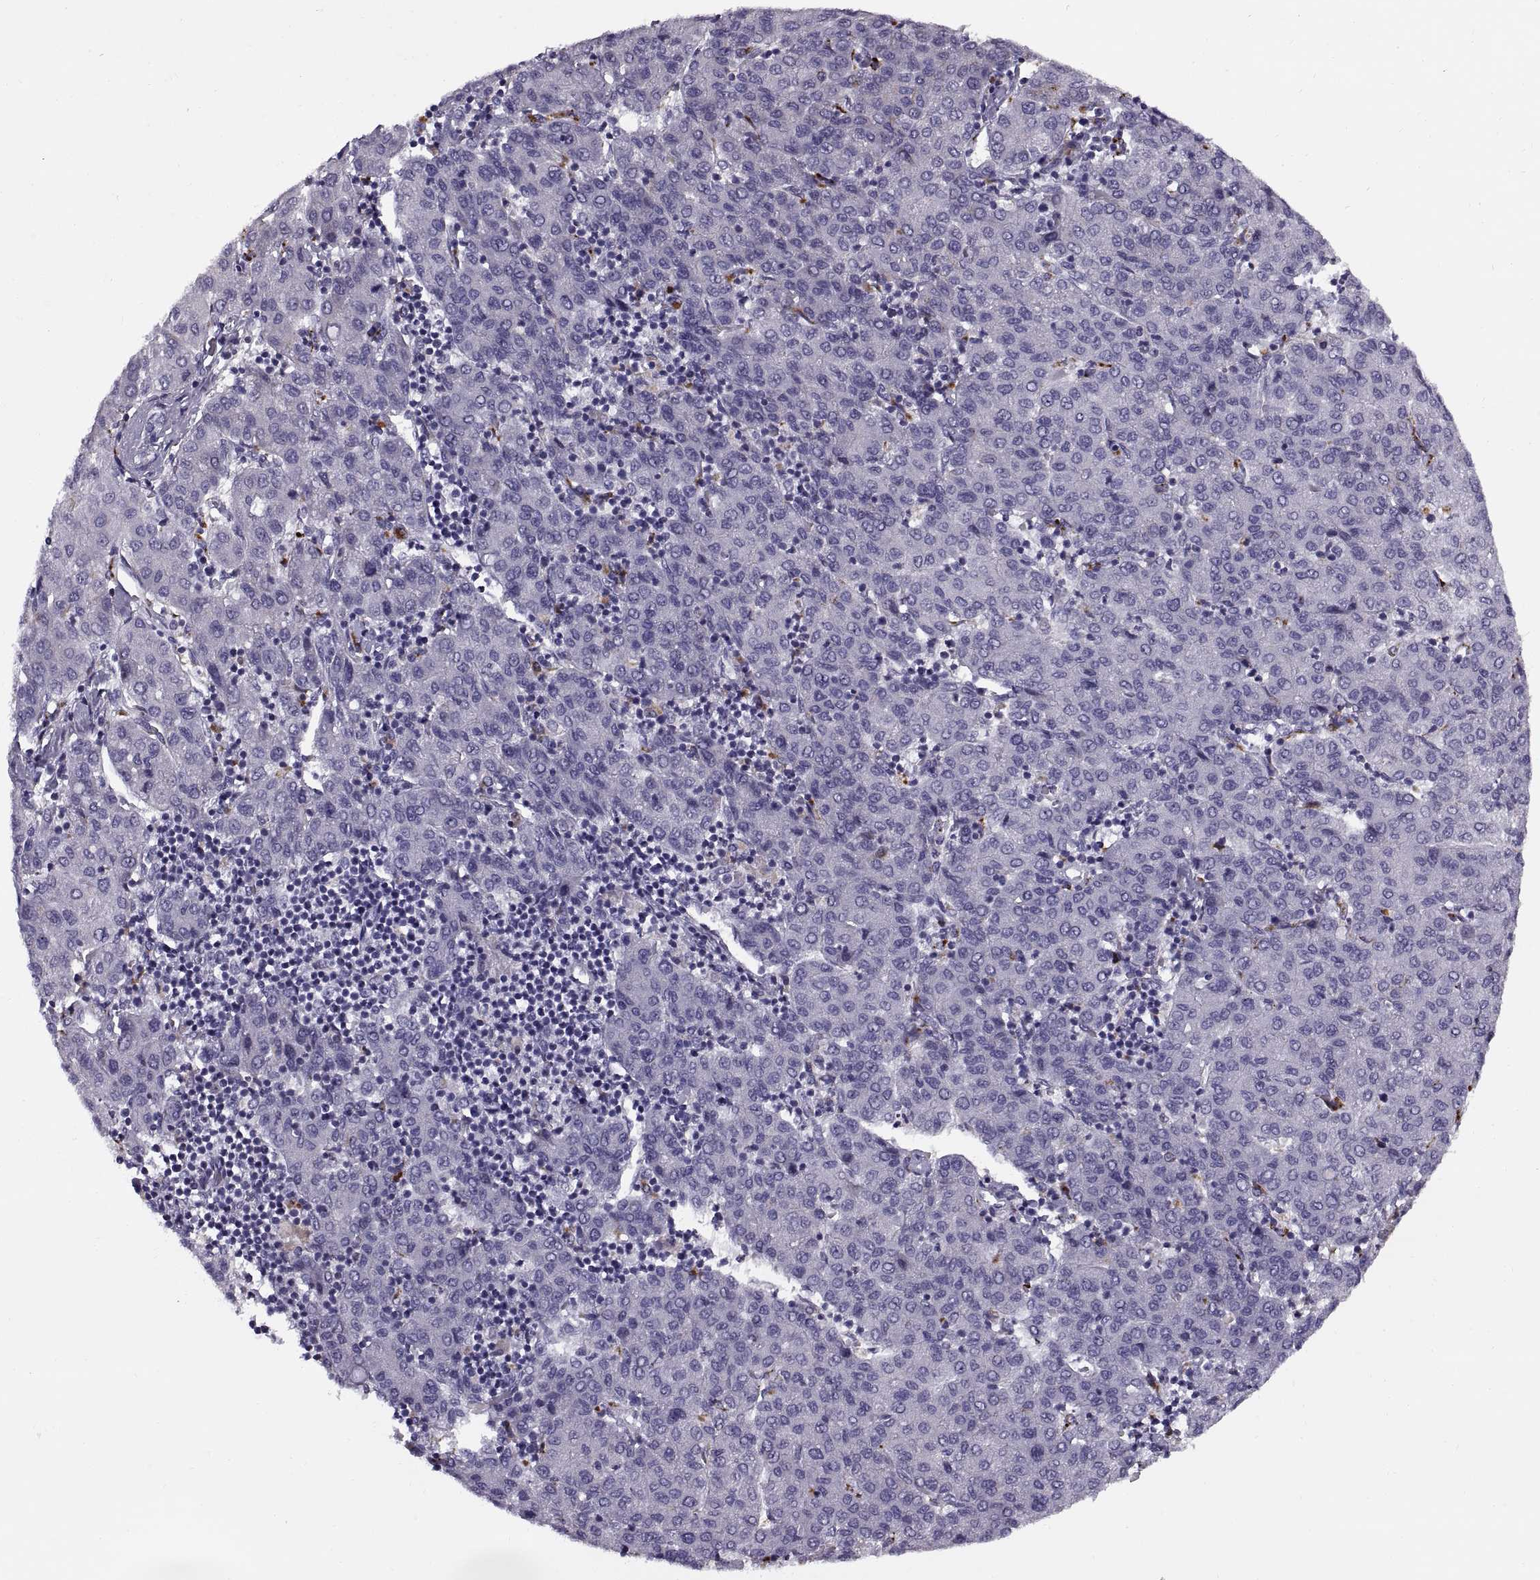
{"staining": {"intensity": "negative", "quantity": "none", "location": "none"}, "tissue": "liver cancer", "cell_type": "Tumor cells", "image_type": "cancer", "snomed": [{"axis": "morphology", "description": "Carcinoma, Hepatocellular, NOS"}, {"axis": "topography", "description": "Liver"}], "caption": "Tumor cells are negative for protein expression in human liver cancer (hepatocellular carcinoma).", "gene": "CALCR", "patient": {"sex": "male", "age": 65}}